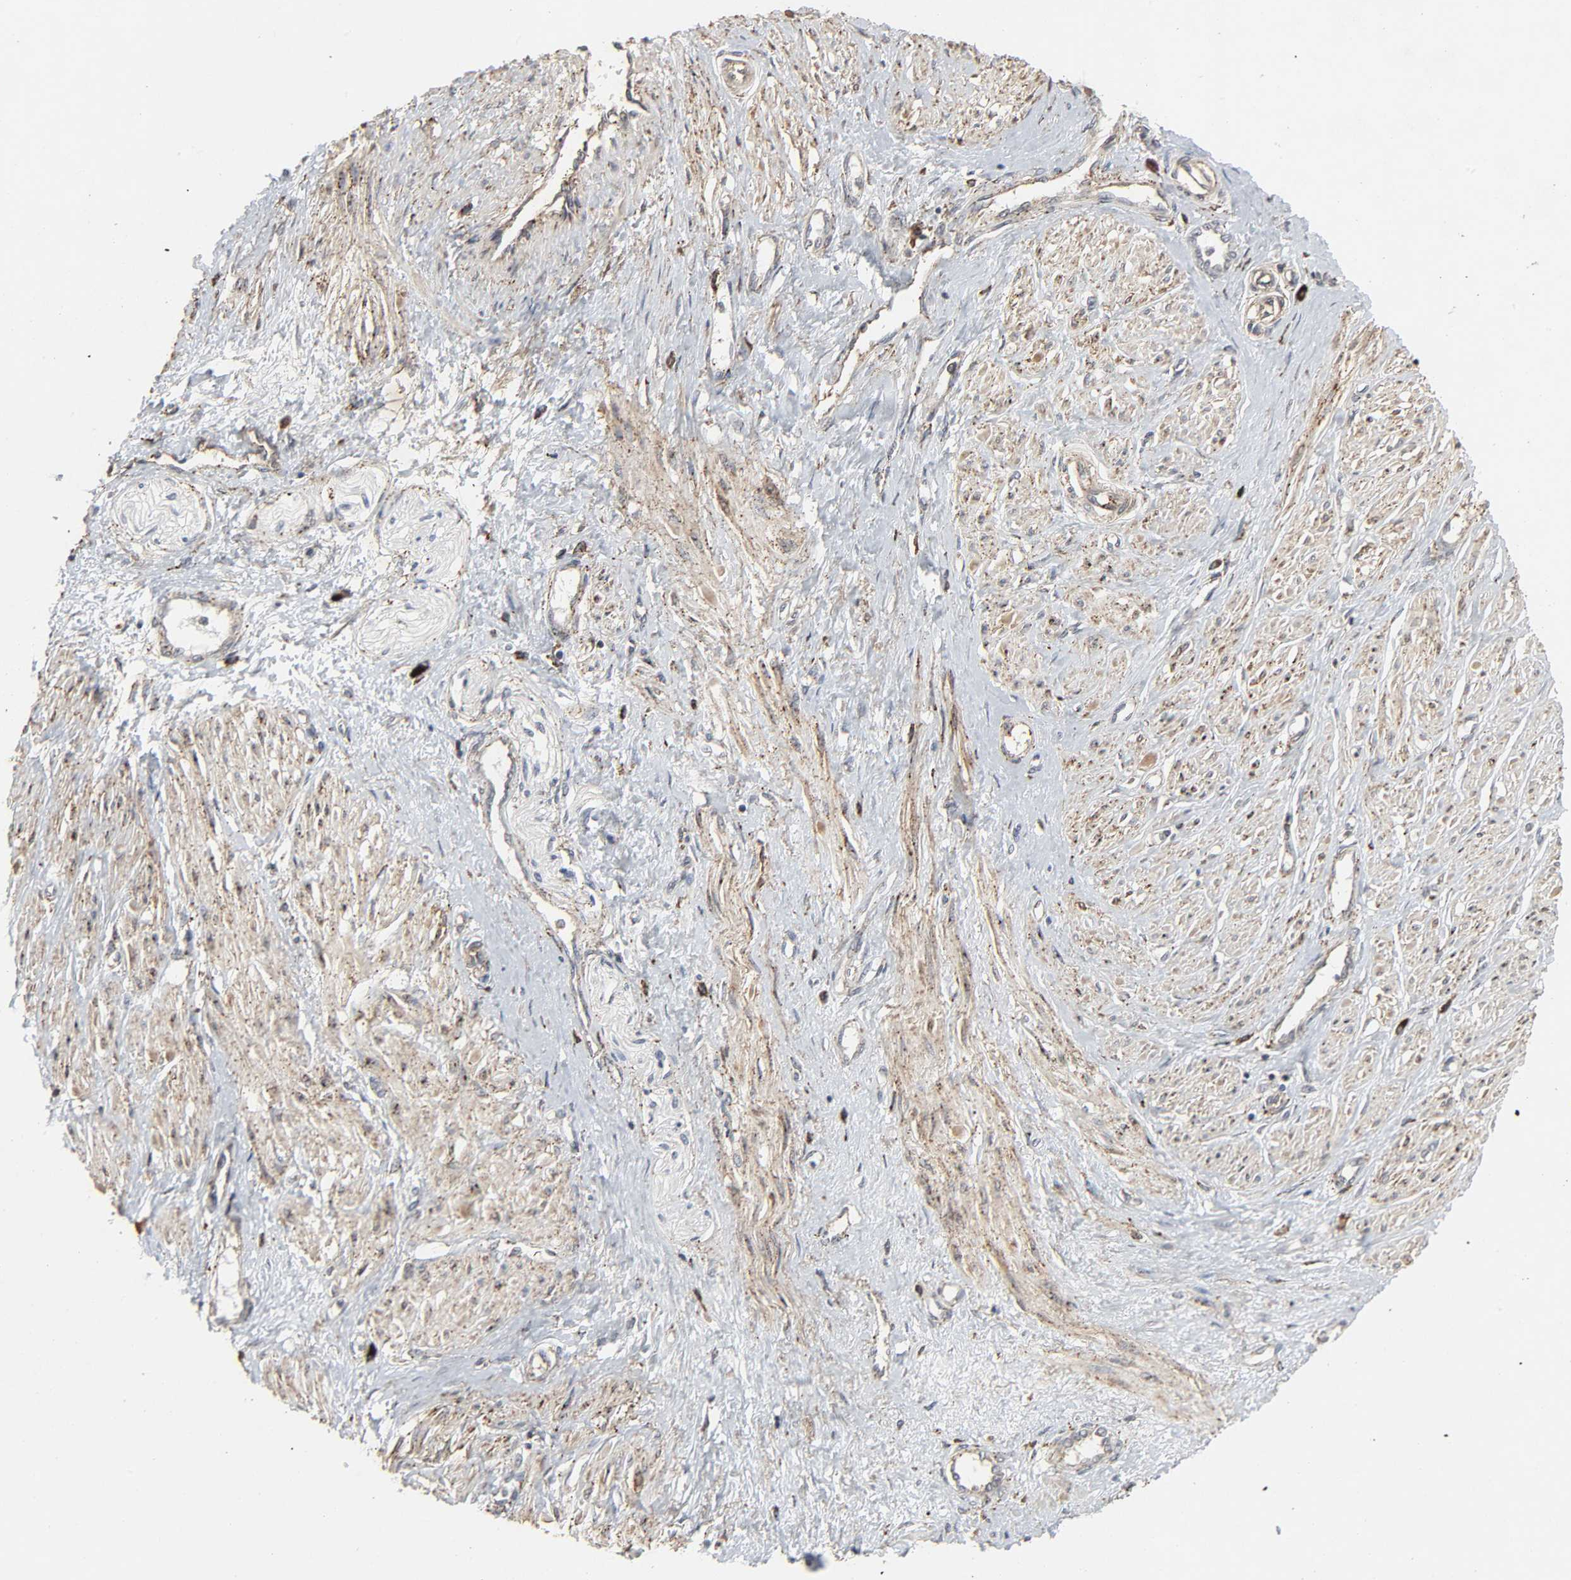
{"staining": {"intensity": "weak", "quantity": "25%-75%", "location": "cytoplasmic/membranous"}, "tissue": "smooth muscle", "cell_type": "Smooth muscle cells", "image_type": "normal", "snomed": [{"axis": "morphology", "description": "Normal tissue, NOS"}, {"axis": "topography", "description": "Smooth muscle"}, {"axis": "topography", "description": "Uterus"}], "caption": "Protein staining by immunohistochemistry (IHC) displays weak cytoplasmic/membranous expression in about 25%-75% of smooth muscle cells in unremarkable smooth muscle. The staining is performed using DAB brown chromogen to label protein expression. The nuclei are counter-stained blue using hematoxylin.", "gene": "ADCY4", "patient": {"sex": "female", "age": 39}}